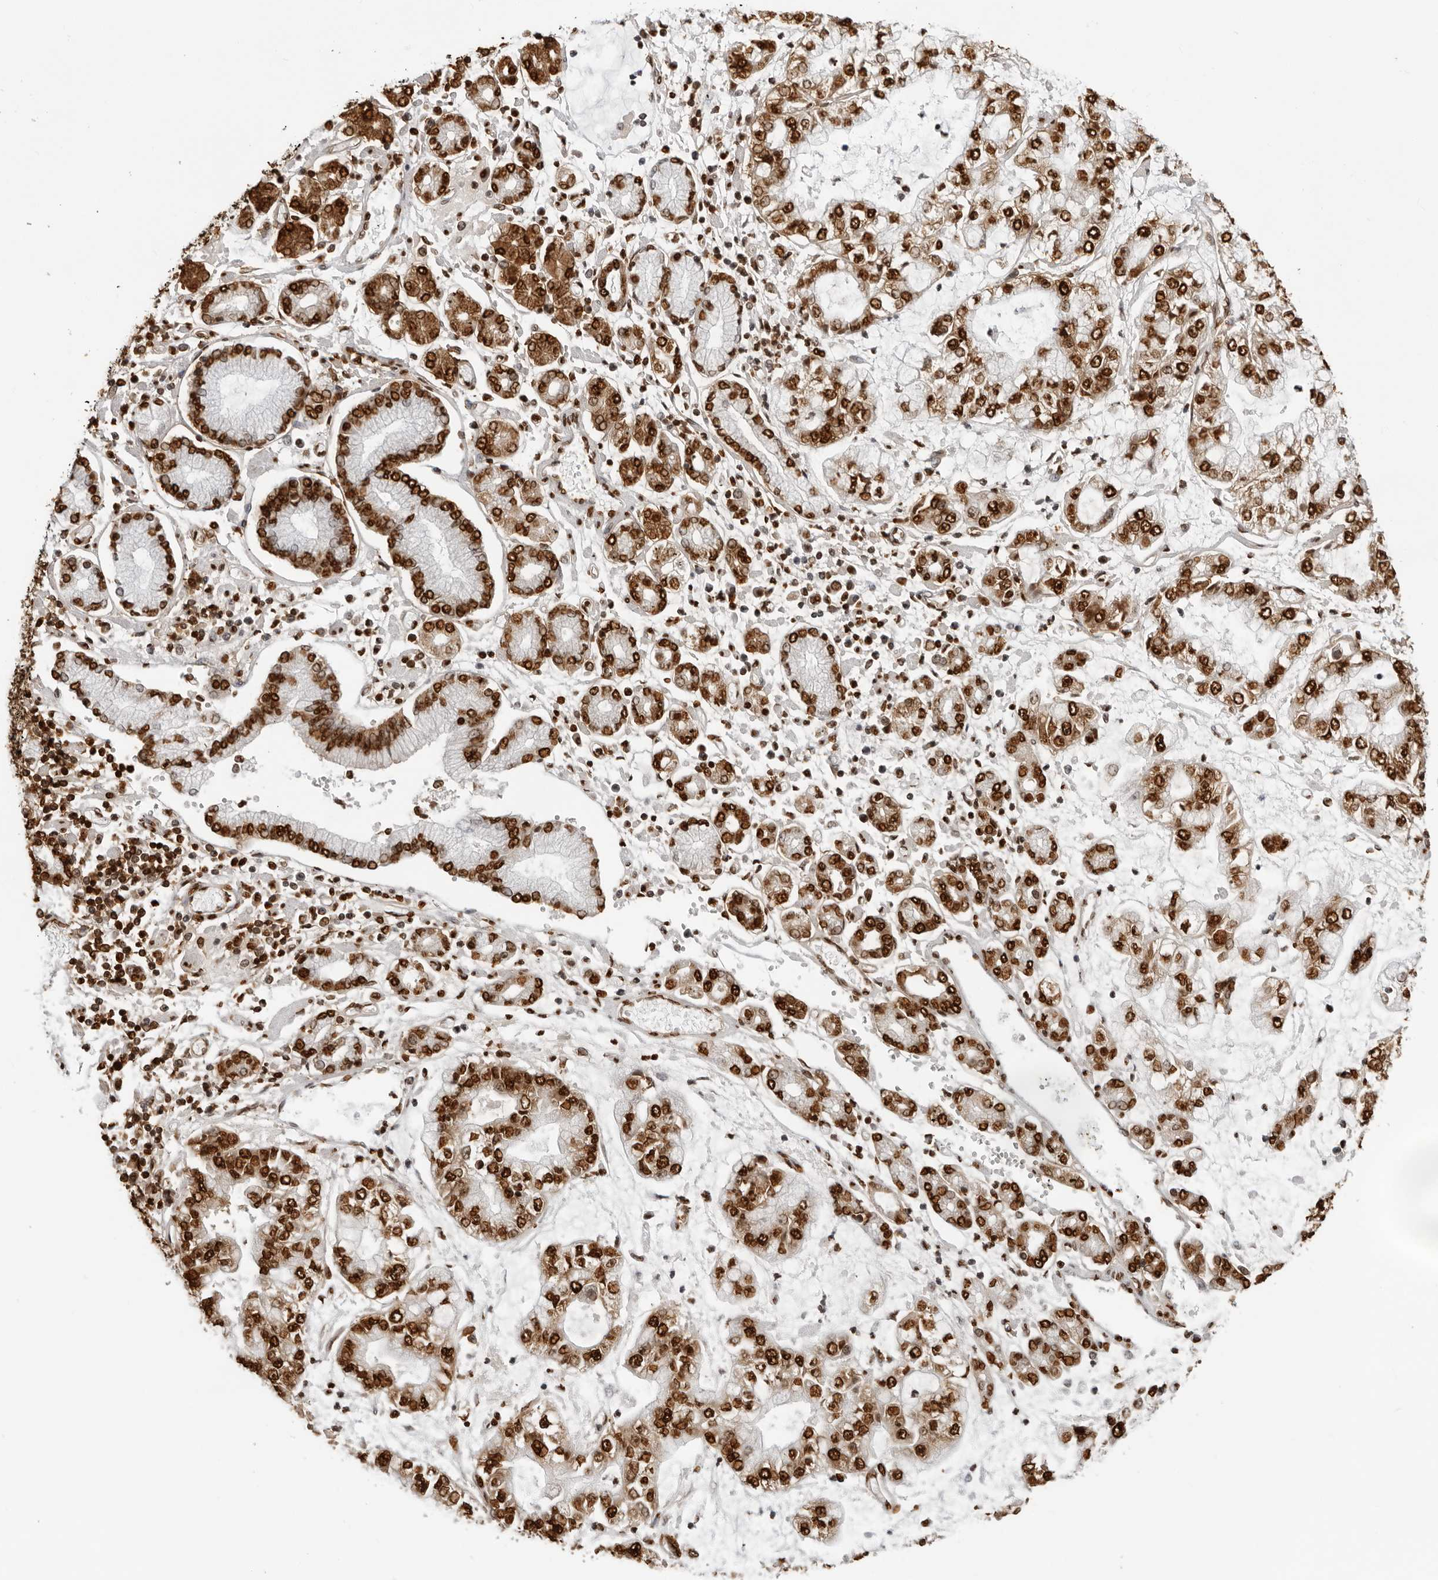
{"staining": {"intensity": "strong", "quantity": ">75%", "location": "nuclear"}, "tissue": "stomach cancer", "cell_type": "Tumor cells", "image_type": "cancer", "snomed": [{"axis": "morphology", "description": "Adenocarcinoma, NOS"}, {"axis": "topography", "description": "Stomach"}], "caption": "Protein expression analysis of human adenocarcinoma (stomach) reveals strong nuclear staining in approximately >75% of tumor cells.", "gene": "ZFP91", "patient": {"sex": "male", "age": 76}}